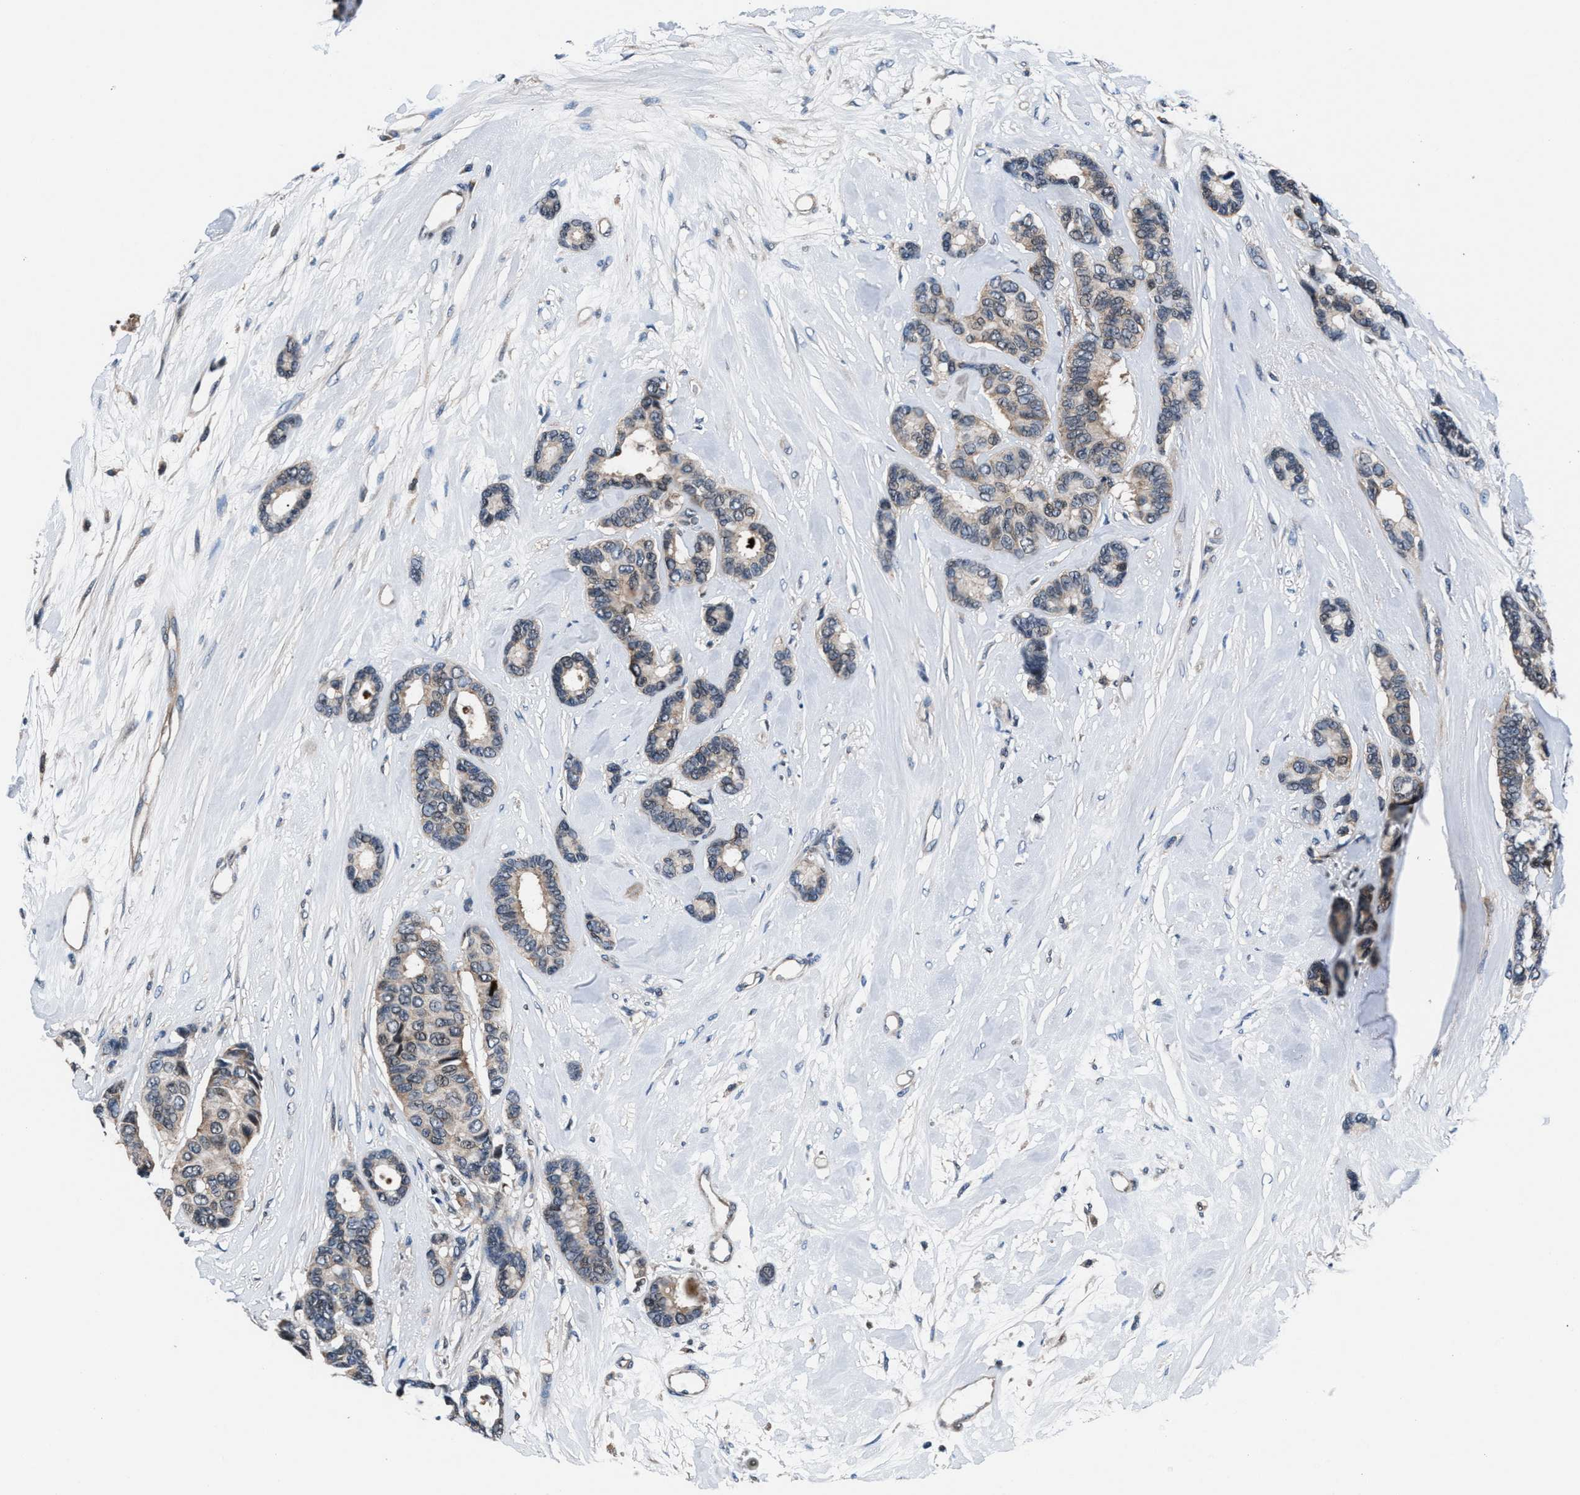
{"staining": {"intensity": "weak", "quantity": ">75%", "location": "cytoplasmic/membranous"}, "tissue": "breast cancer", "cell_type": "Tumor cells", "image_type": "cancer", "snomed": [{"axis": "morphology", "description": "Duct carcinoma"}, {"axis": "topography", "description": "Breast"}], "caption": "A brown stain labels weak cytoplasmic/membranous positivity of a protein in infiltrating ductal carcinoma (breast) tumor cells. (DAB IHC, brown staining for protein, blue staining for nuclei).", "gene": "PRPSAP2", "patient": {"sex": "female", "age": 87}}